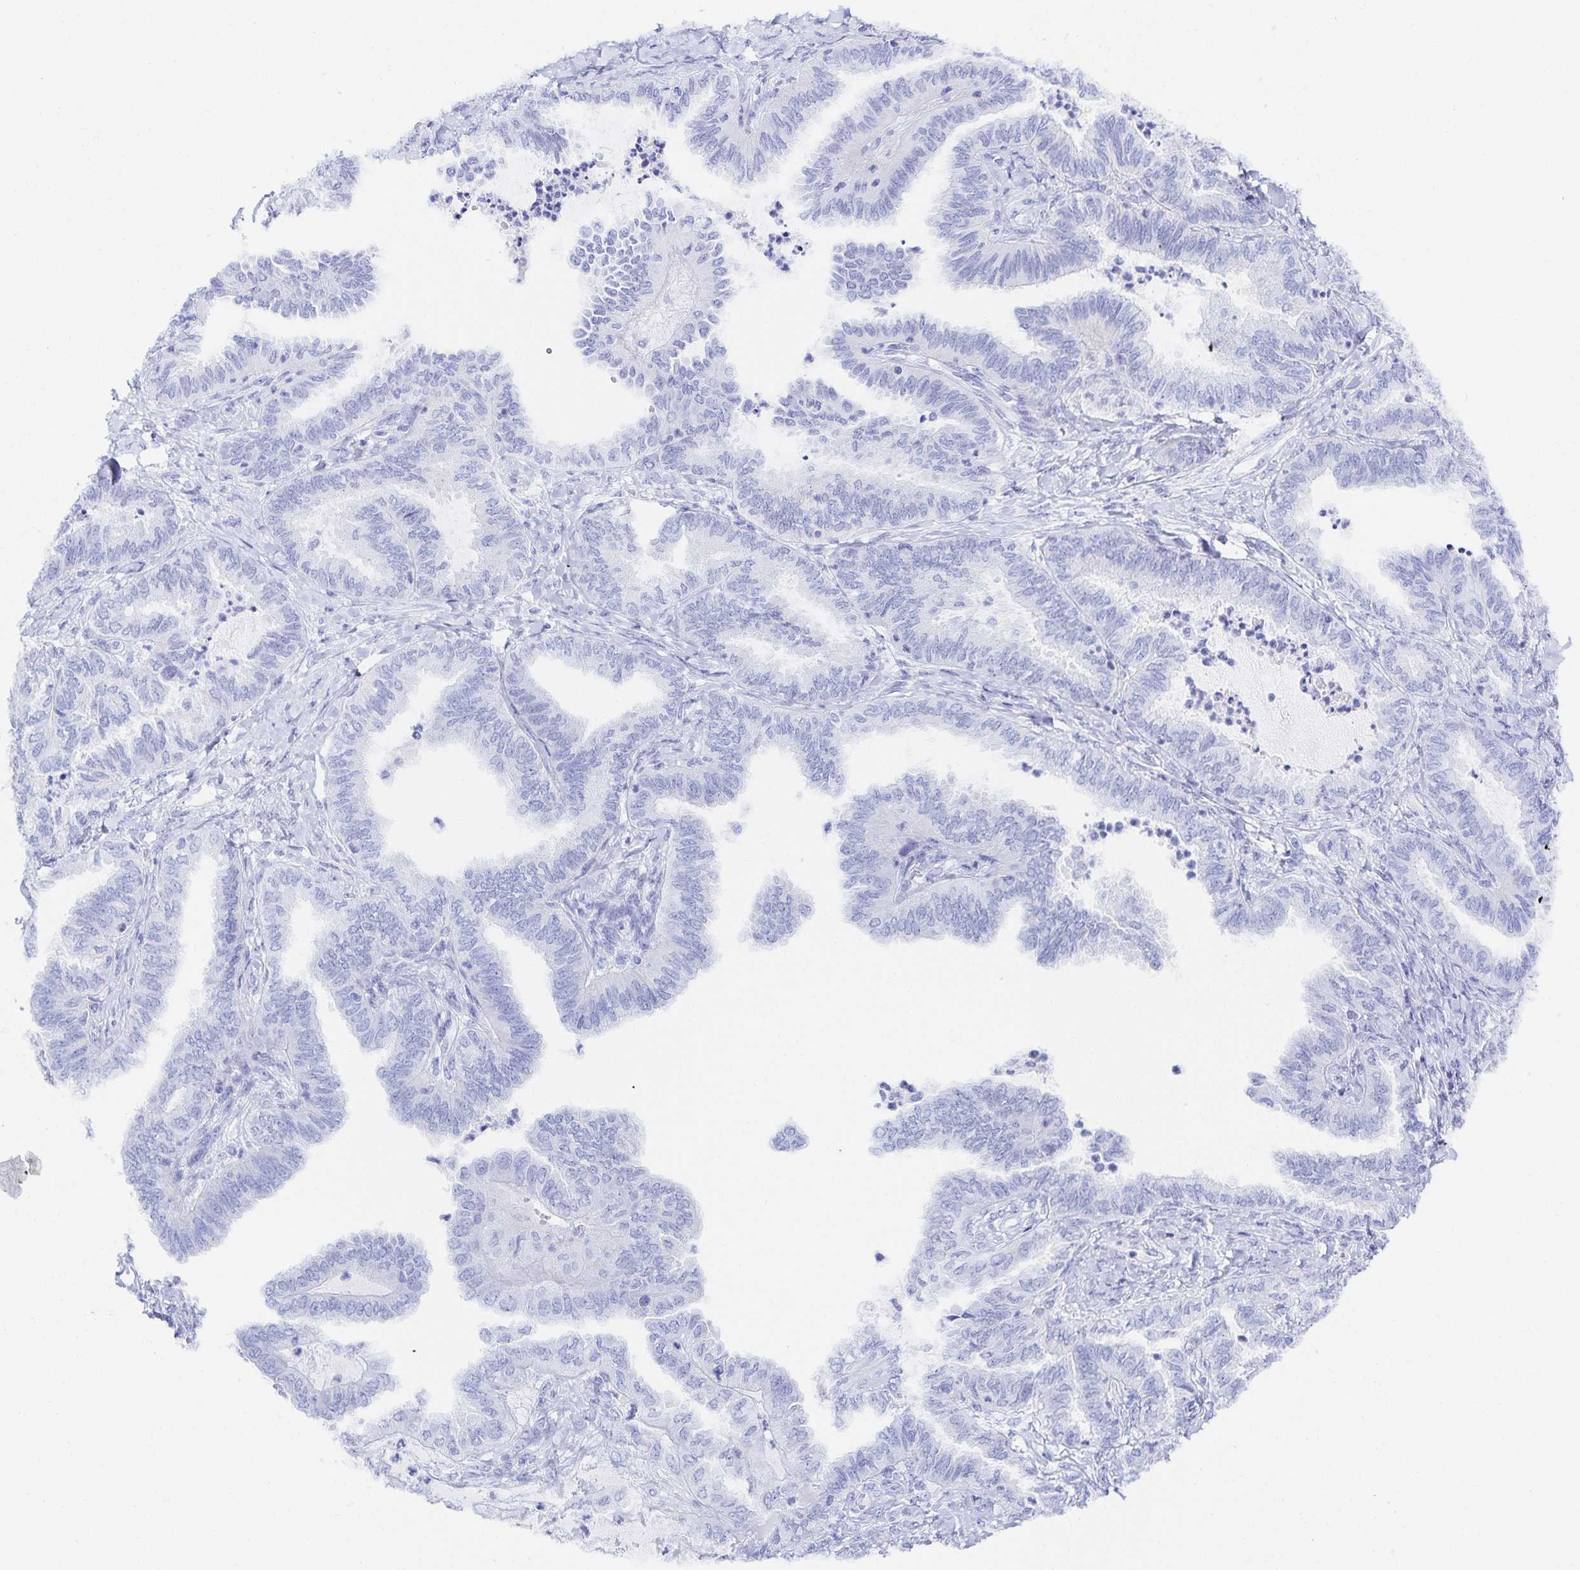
{"staining": {"intensity": "negative", "quantity": "none", "location": "none"}, "tissue": "ovarian cancer", "cell_type": "Tumor cells", "image_type": "cancer", "snomed": [{"axis": "morphology", "description": "Carcinoma, endometroid"}, {"axis": "topography", "description": "Ovary"}], "caption": "Immunohistochemical staining of human ovarian endometroid carcinoma displays no significant positivity in tumor cells.", "gene": "SNTN", "patient": {"sex": "female", "age": 70}}